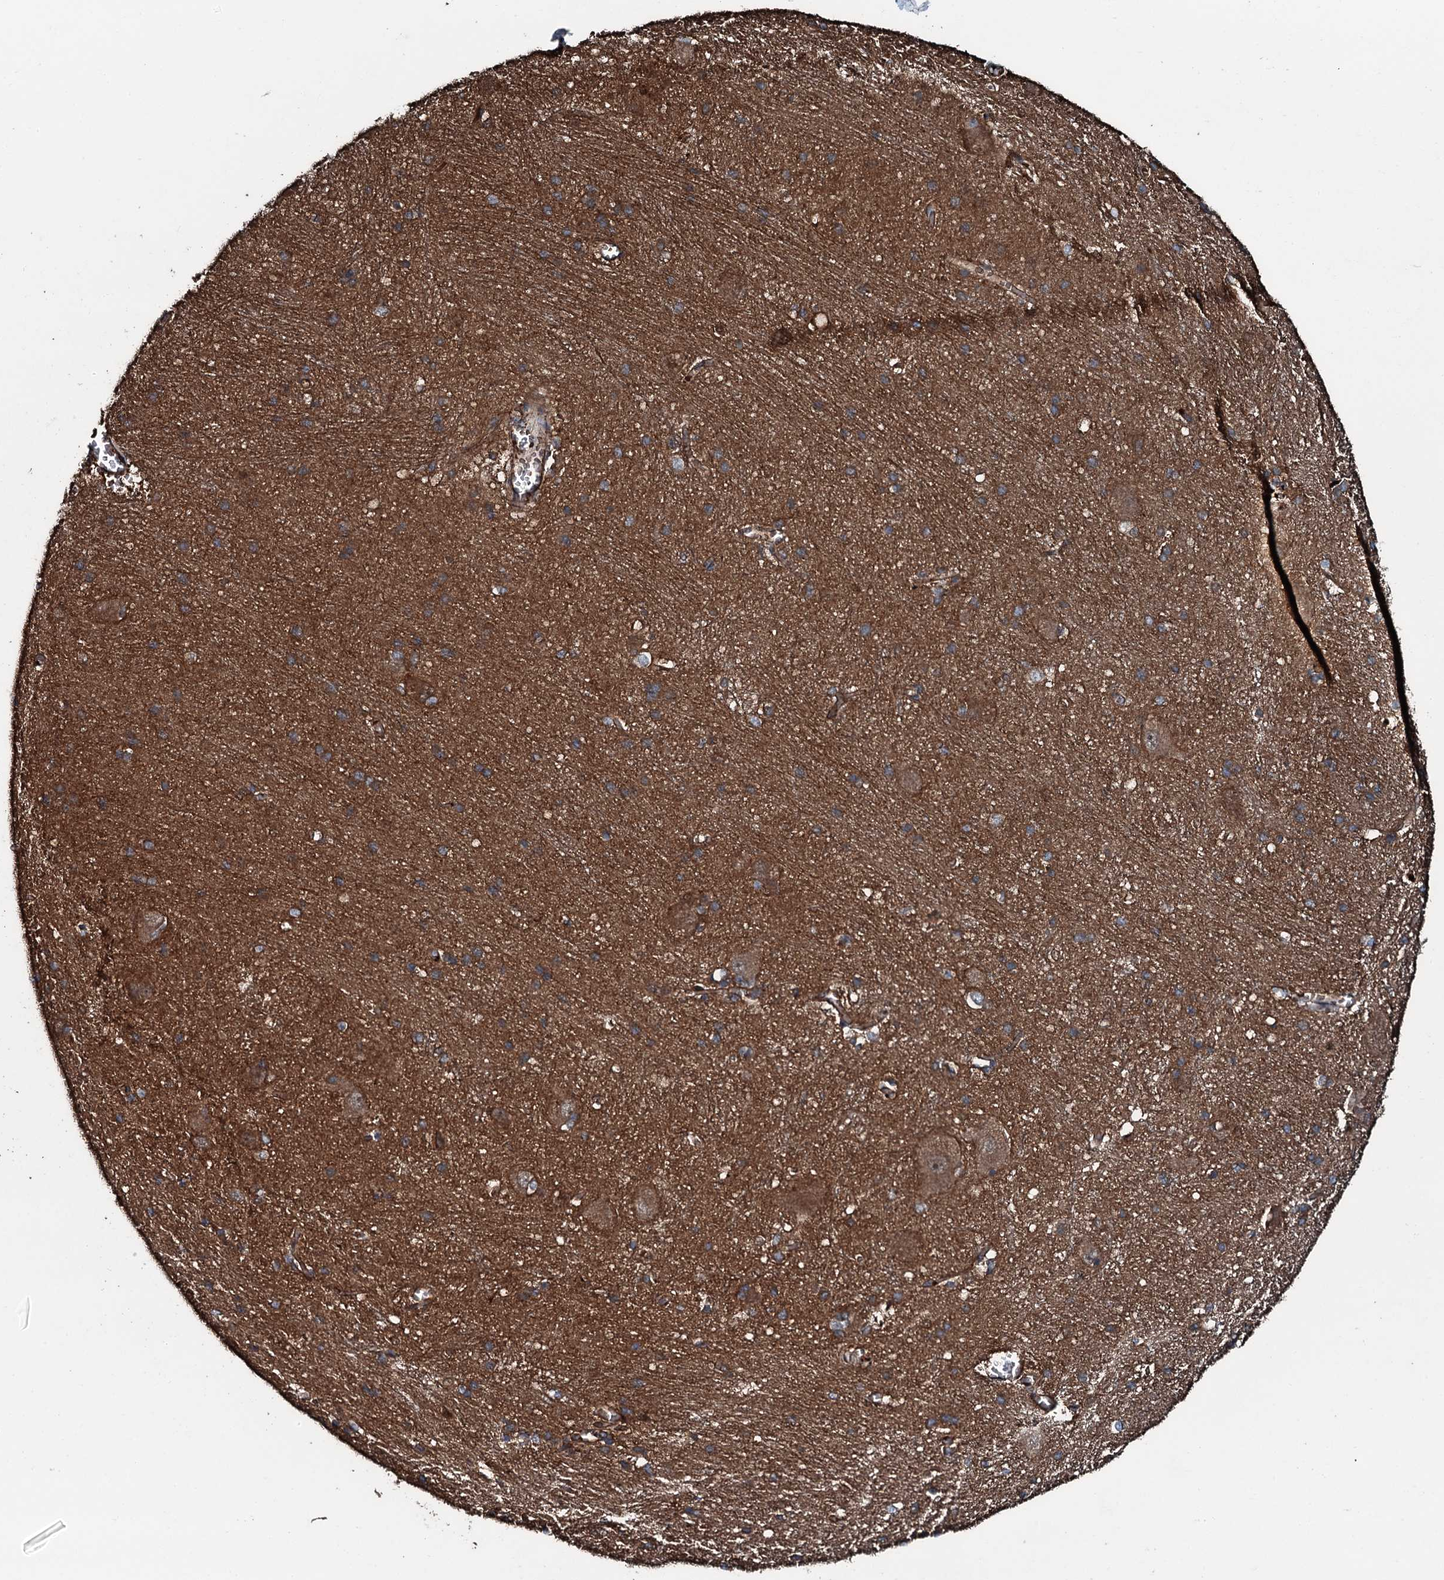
{"staining": {"intensity": "strong", "quantity": ">75%", "location": "cytoplasmic/membranous"}, "tissue": "caudate", "cell_type": "Glial cells", "image_type": "normal", "snomed": [{"axis": "morphology", "description": "Normal tissue, NOS"}, {"axis": "topography", "description": "Lateral ventricle wall"}], "caption": "IHC micrograph of unremarkable caudate: caudate stained using immunohistochemistry (IHC) reveals high levels of strong protein expression localized specifically in the cytoplasmic/membranous of glial cells, appearing as a cytoplasmic/membranous brown color.", "gene": "TRIM7", "patient": {"sex": "male", "age": 37}}